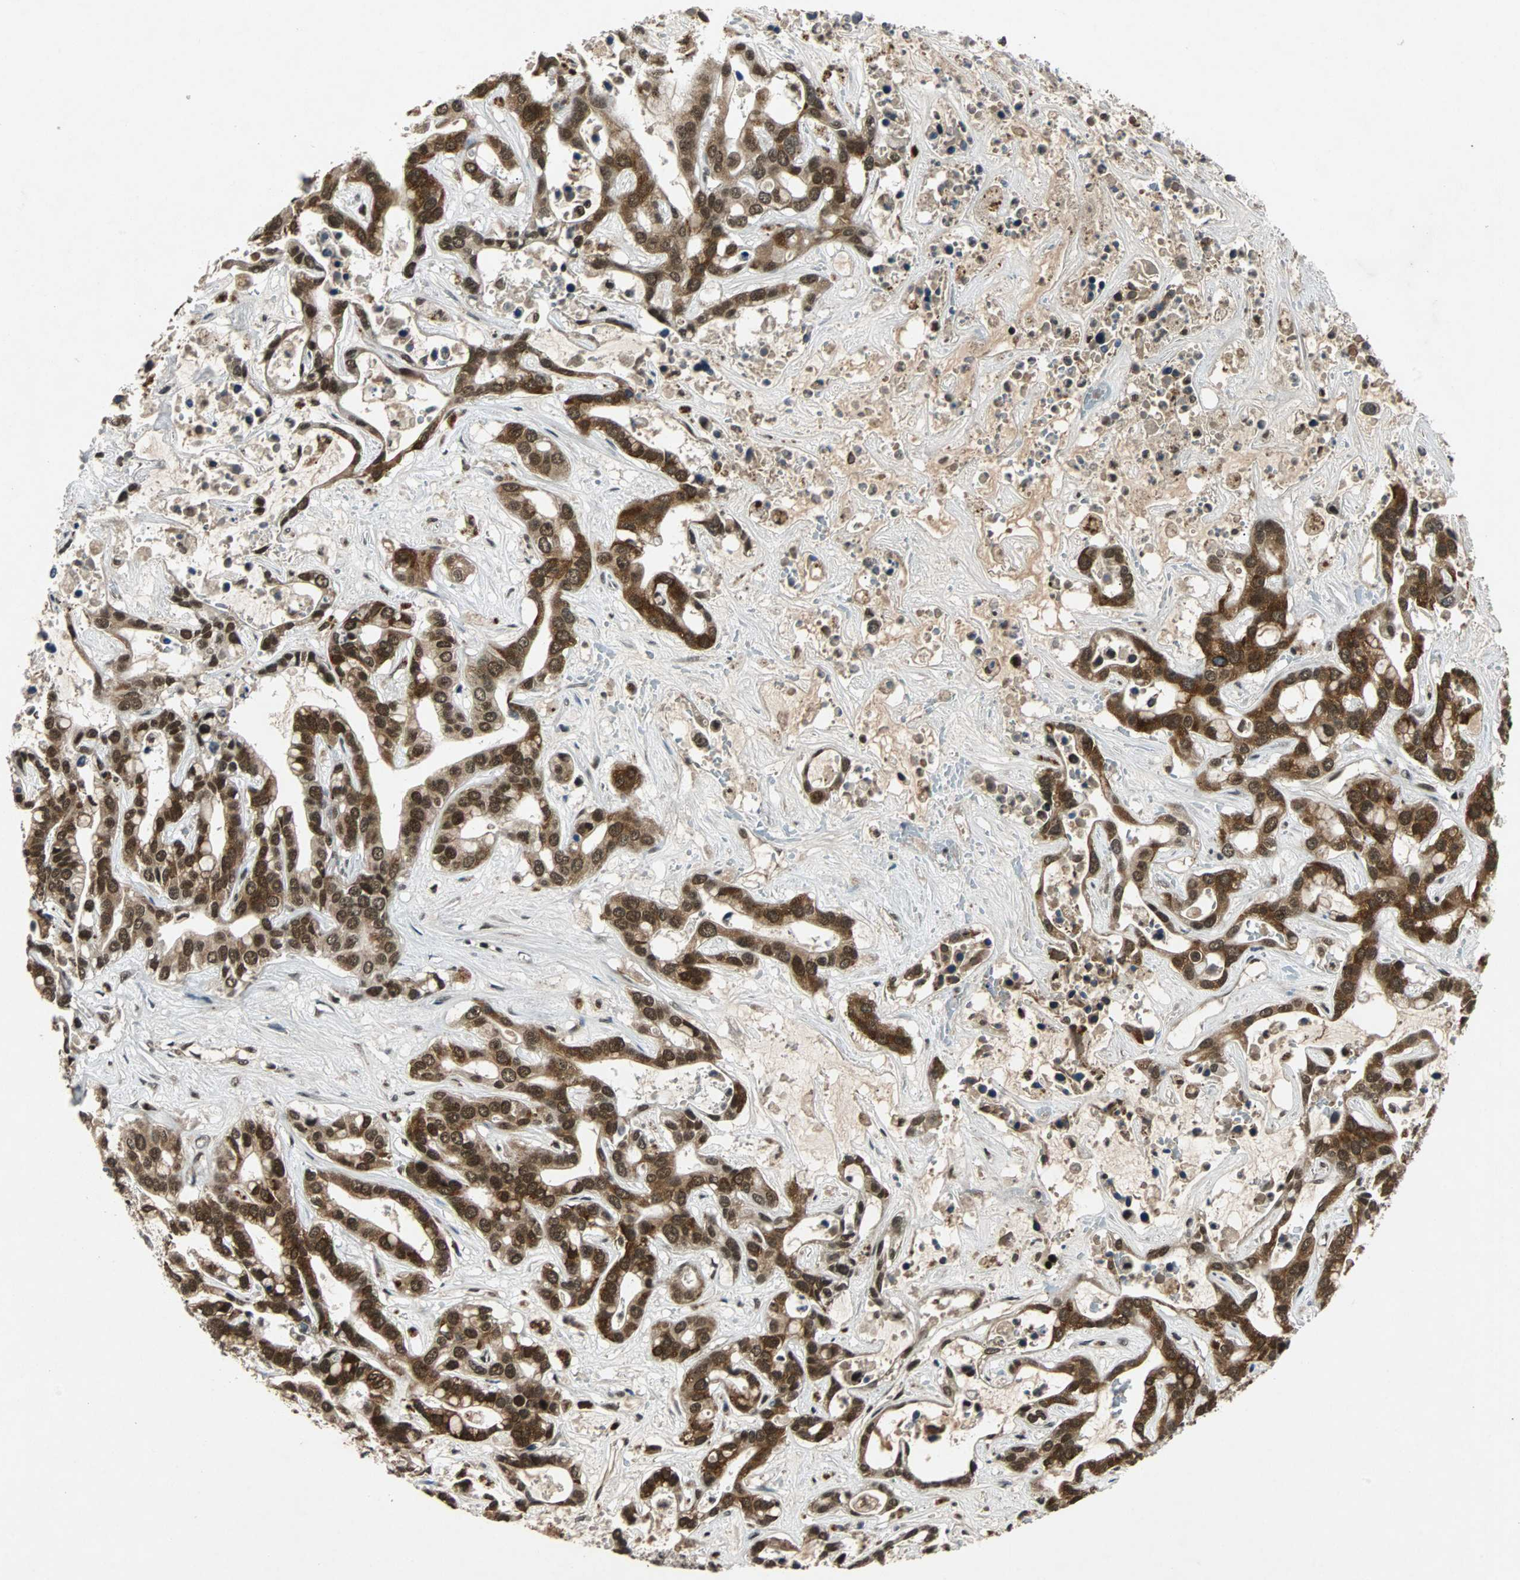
{"staining": {"intensity": "strong", "quantity": ">75%", "location": "cytoplasmic/membranous,nuclear"}, "tissue": "liver cancer", "cell_type": "Tumor cells", "image_type": "cancer", "snomed": [{"axis": "morphology", "description": "Cholangiocarcinoma"}, {"axis": "topography", "description": "Liver"}], "caption": "Protein analysis of cholangiocarcinoma (liver) tissue reveals strong cytoplasmic/membranous and nuclear staining in about >75% of tumor cells.", "gene": "TAF5", "patient": {"sex": "female", "age": 65}}